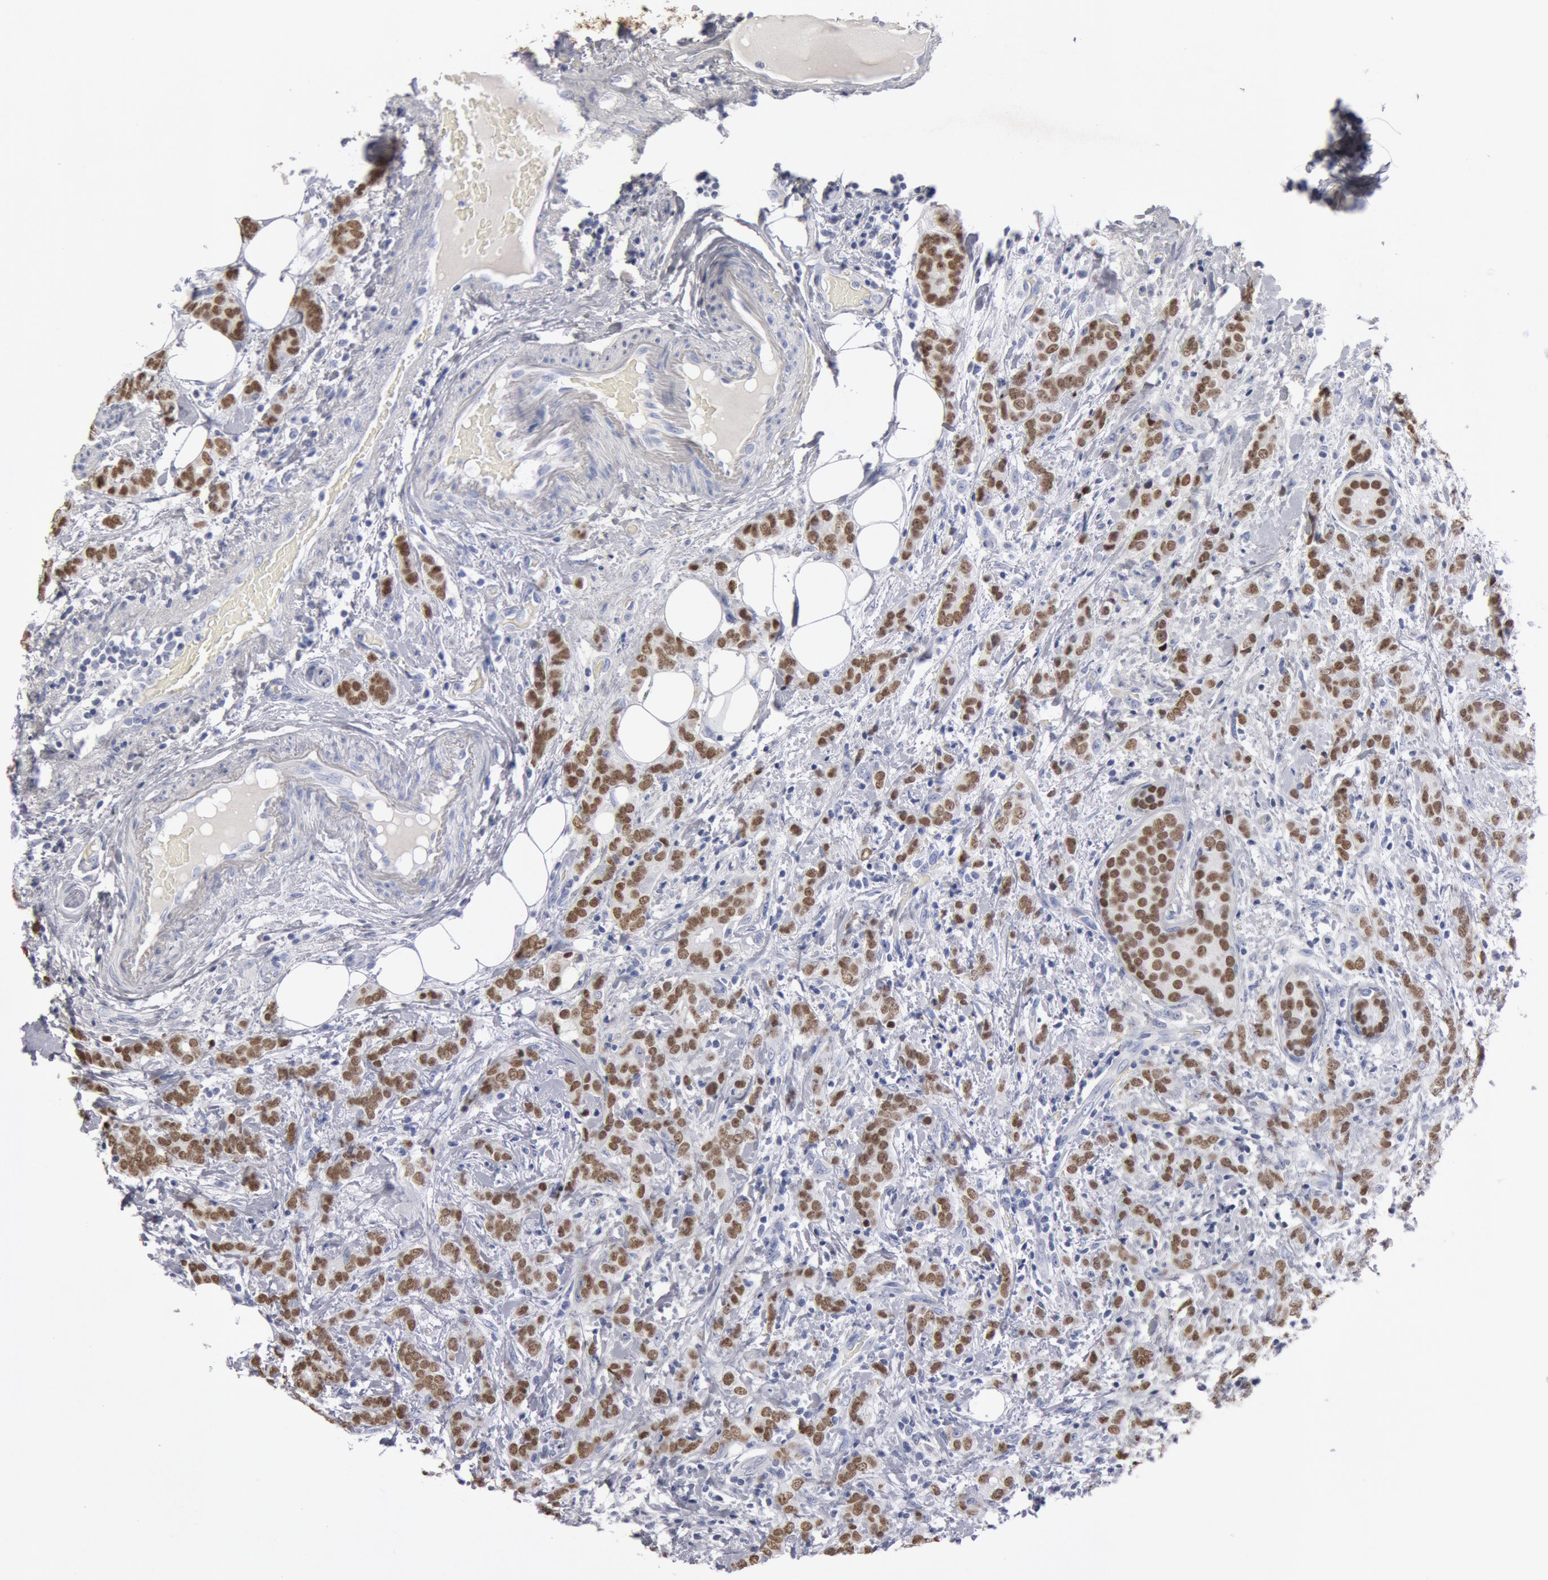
{"staining": {"intensity": "strong", "quantity": ">75%", "location": "nuclear"}, "tissue": "breast cancer", "cell_type": "Tumor cells", "image_type": "cancer", "snomed": [{"axis": "morphology", "description": "Duct carcinoma"}, {"axis": "topography", "description": "Breast"}], "caption": "IHC photomicrograph of neoplastic tissue: human breast invasive ductal carcinoma stained using IHC displays high levels of strong protein expression localized specifically in the nuclear of tumor cells, appearing as a nuclear brown color.", "gene": "FOXA2", "patient": {"sex": "female", "age": 53}}